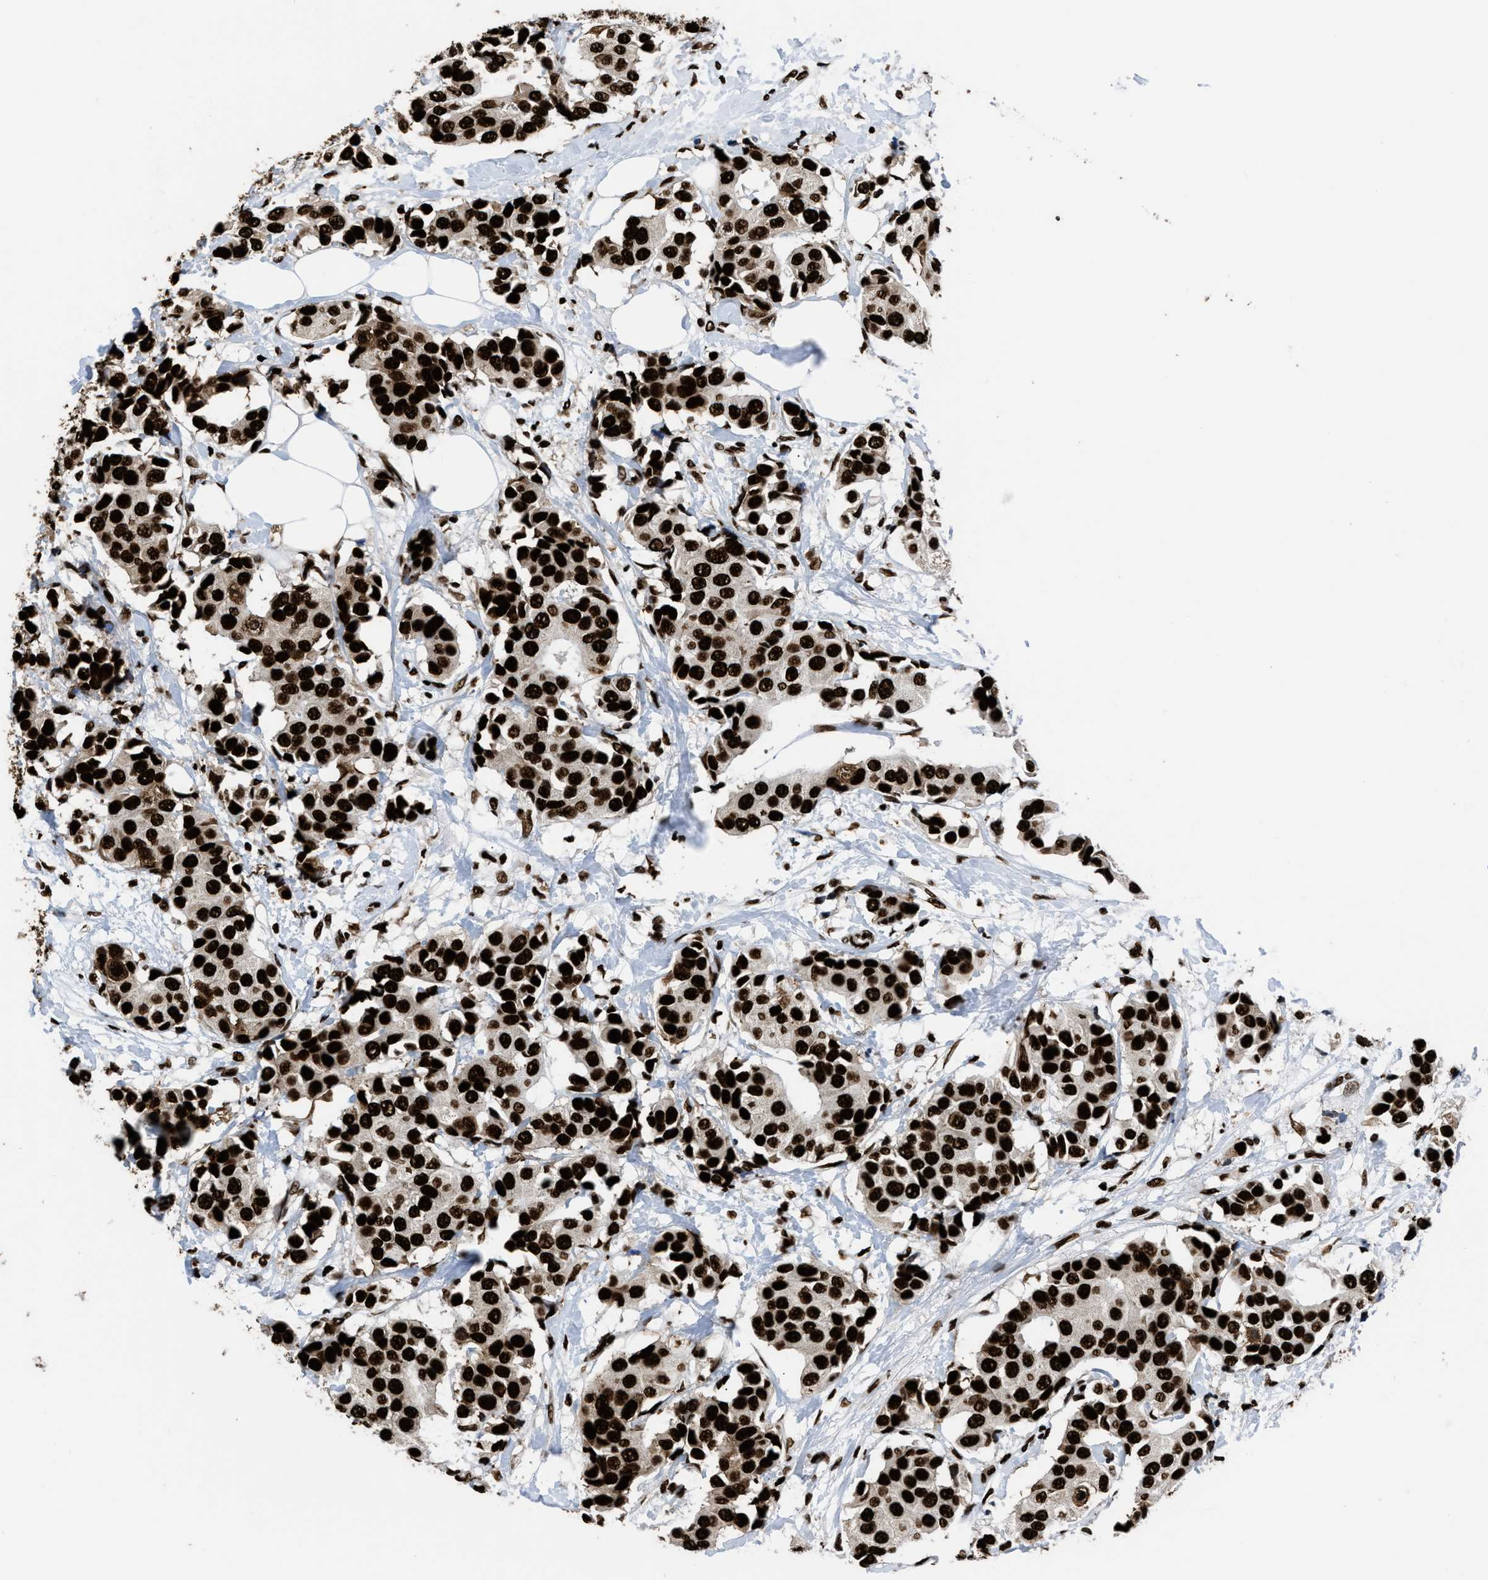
{"staining": {"intensity": "strong", "quantity": ">75%", "location": "nuclear"}, "tissue": "breast cancer", "cell_type": "Tumor cells", "image_type": "cancer", "snomed": [{"axis": "morphology", "description": "Normal tissue, NOS"}, {"axis": "morphology", "description": "Duct carcinoma"}, {"axis": "topography", "description": "Breast"}], "caption": "A histopathology image of breast cancer stained for a protein exhibits strong nuclear brown staining in tumor cells.", "gene": "HNRNPM", "patient": {"sex": "female", "age": 39}}